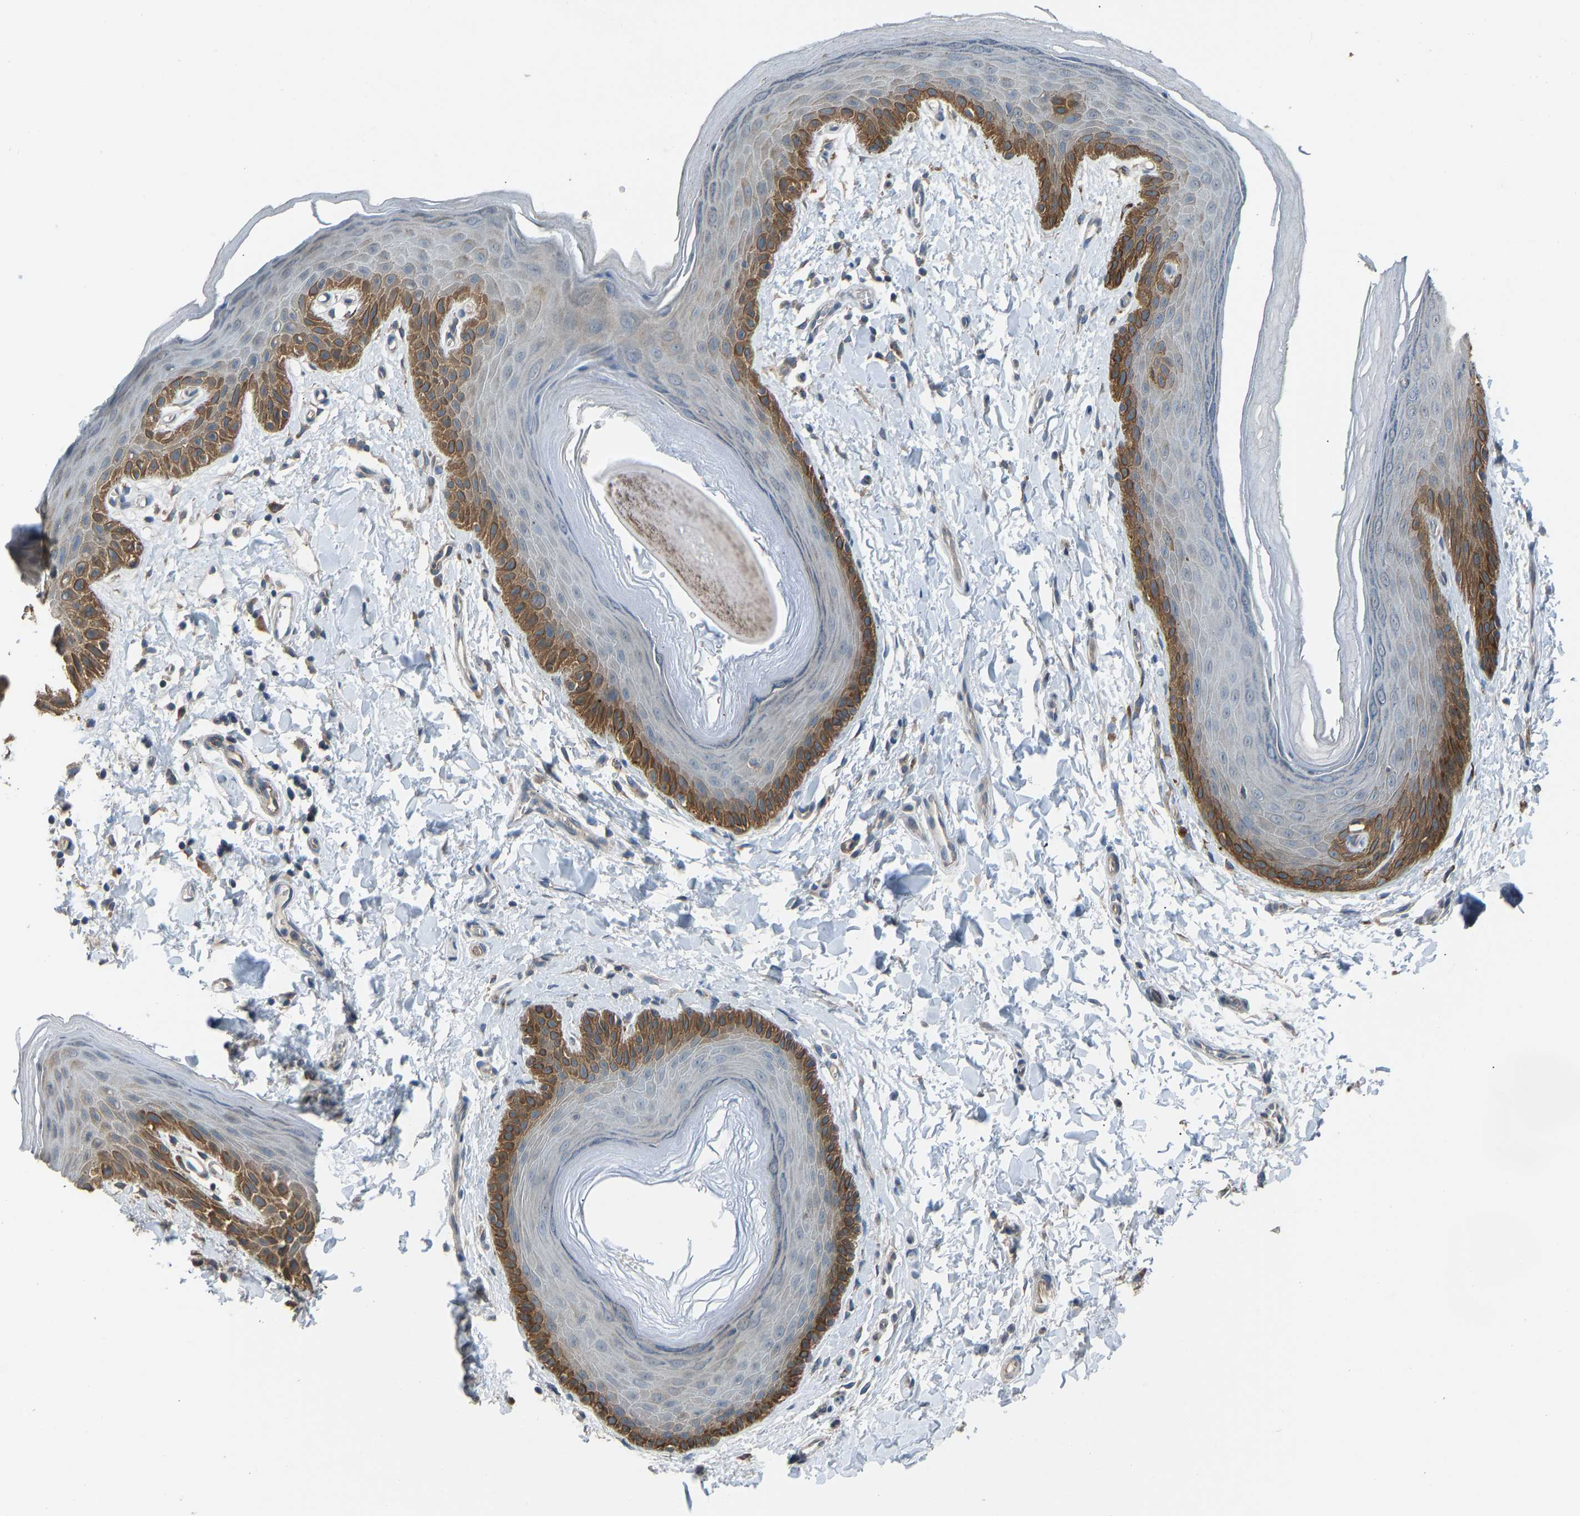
{"staining": {"intensity": "moderate", "quantity": "25%-75%", "location": "cytoplasmic/membranous"}, "tissue": "skin", "cell_type": "Epidermal cells", "image_type": "normal", "snomed": [{"axis": "morphology", "description": "Normal tissue, NOS"}, {"axis": "topography", "description": "Anal"}], "caption": "The histopathology image shows staining of normal skin, revealing moderate cytoplasmic/membranous protein expression (brown color) within epidermal cells. (DAB IHC with brightfield microscopy, high magnification).", "gene": "SLC43A1", "patient": {"sex": "male", "age": 44}}